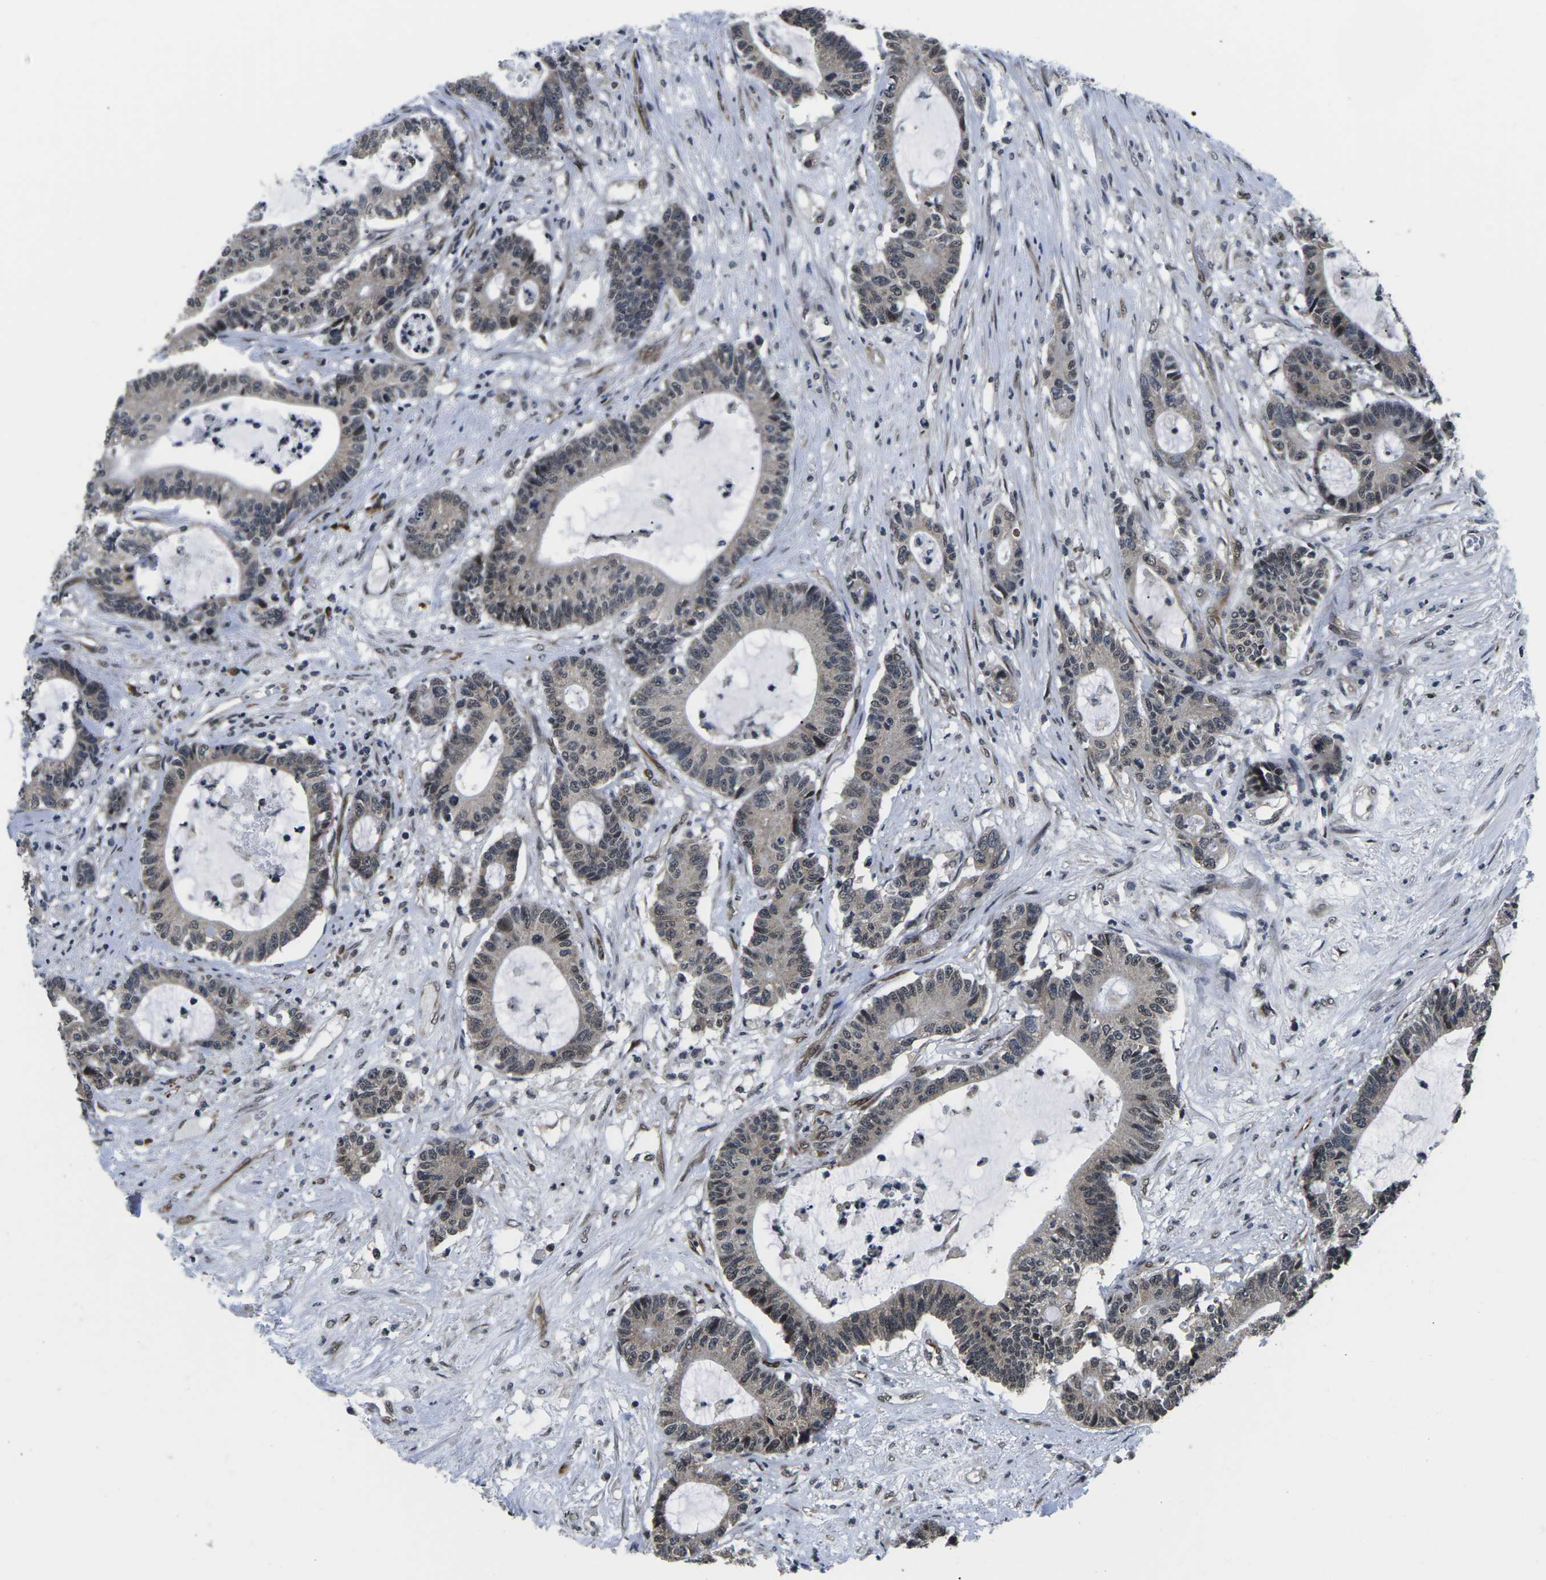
{"staining": {"intensity": "weak", "quantity": "25%-75%", "location": "cytoplasmic/membranous,nuclear"}, "tissue": "colorectal cancer", "cell_type": "Tumor cells", "image_type": "cancer", "snomed": [{"axis": "morphology", "description": "Adenocarcinoma, NOS"}, {"axis": "topography", "description": "Colon"}], "caption": "Protein staining of adenocarcinoma (colorectal) tissue demonstrates weak cytoplasmic/membranous and nuclear positivity in about 25%-75% of tumor cells. Immunohistochemistry stains the protein of interest in brown and the nuclei are stained blue.", "gene": "CCNE1", "patient": {"sex": "female", "age": 84}}